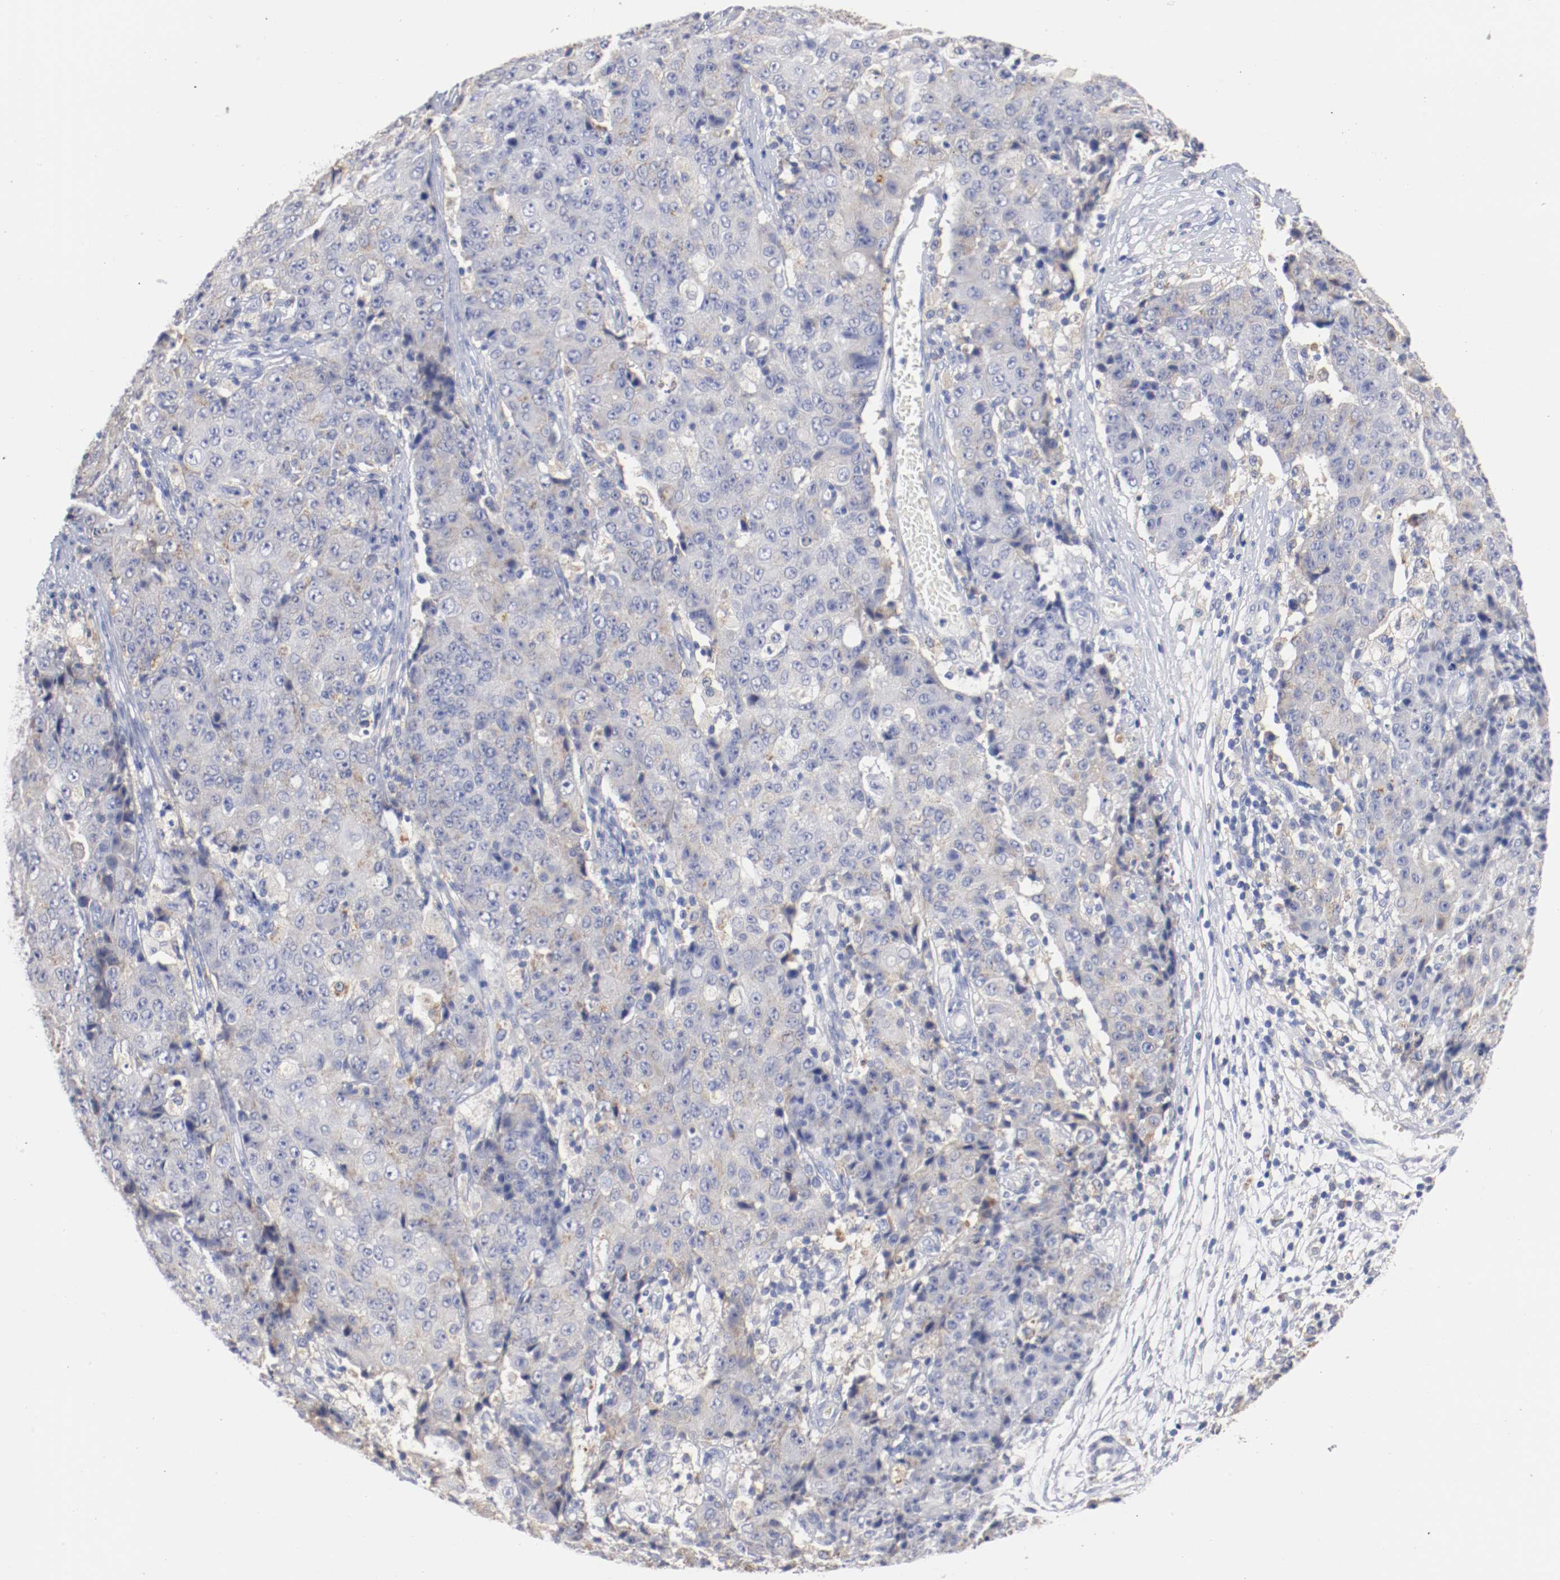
{"staining": {"intensity": "weak", "quantity": "25%-75%", "location": "cytoplasmic/membranous"}, "tissue": "ovarian cancer", "cell_type": "Tumor cells", "image_type": "cancer", "snomed": [{"axis": "morphology", "description": "Carcinoma, endometroid"}, {"axis": "topography", "description": "Ovary"}], "caption": "Human endometroid carcinoma (ovarian) stained with a brown dye shows weak cytoplasmic/membranous positive positivity in approximately 25%-75% of tumor cells.", "gene": "FGFBP1", "patient": {"sex": "female", "age": 42}}